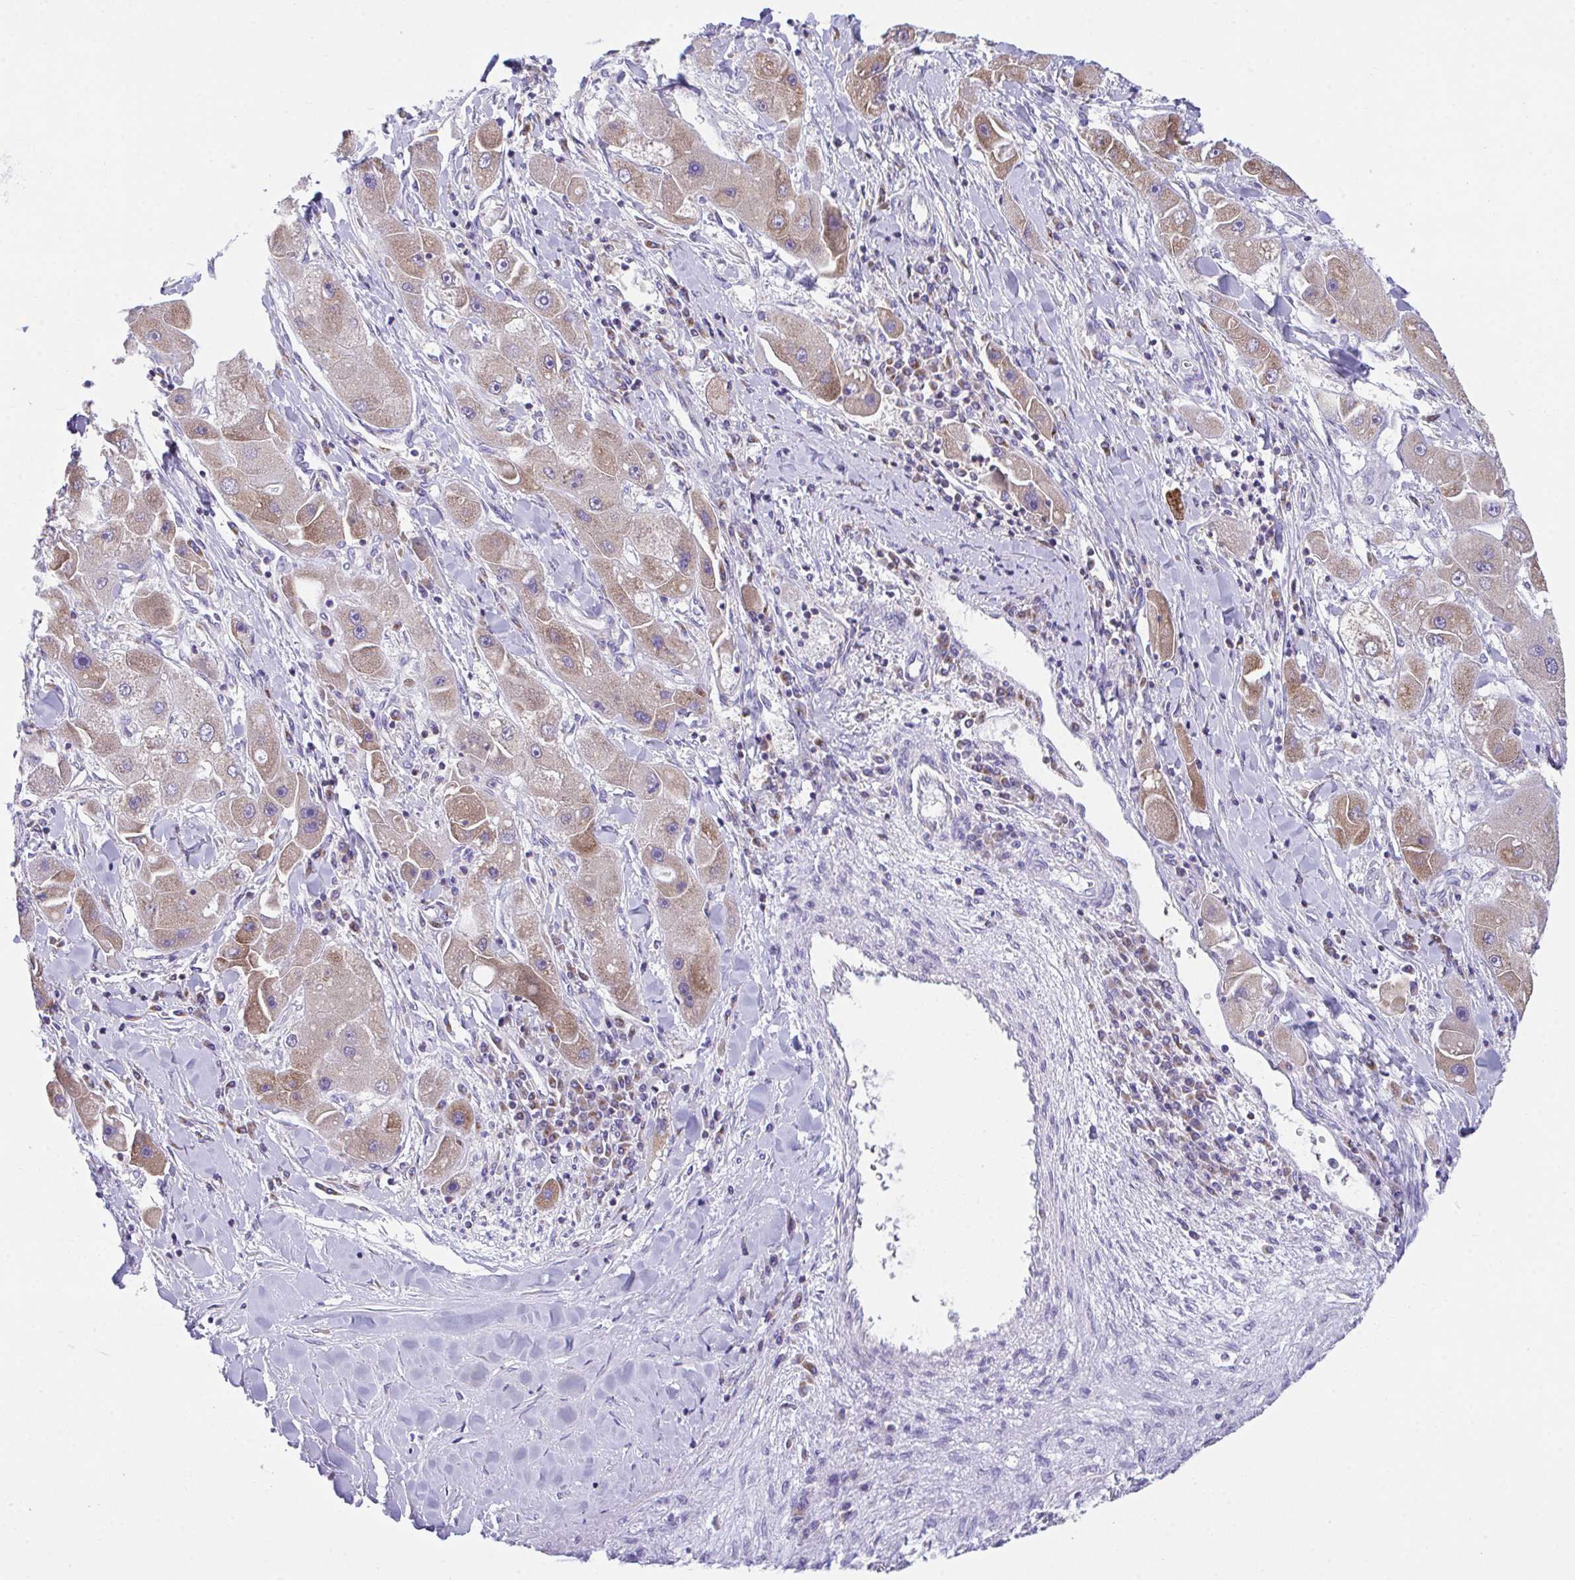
{"staining": {"intensity": "moderate", "quantity": "25%-75%", "location": "cytoplasmic/membranous"}, "tissue": "liver cancer", "cell_type": "Tumor cells", "image_type": "cancer", "snomed": [{"axis": "morphology", "description": "Carcinoma, Hepatocellular, NOS"}, {"axis": "topography", "description": "Liver"}], "caption": "Immunohistochemical staining of human liver hepatocellular carcinoma displays medium levels of moderate cytoplasmic/membranous staining in approximately 25%-75% of tumor cells. (brown staining indicates protein expression, while blue staining denotes nuclei).", "gene": "MIA3", "patient": {"sex": "male", "age": 24}}